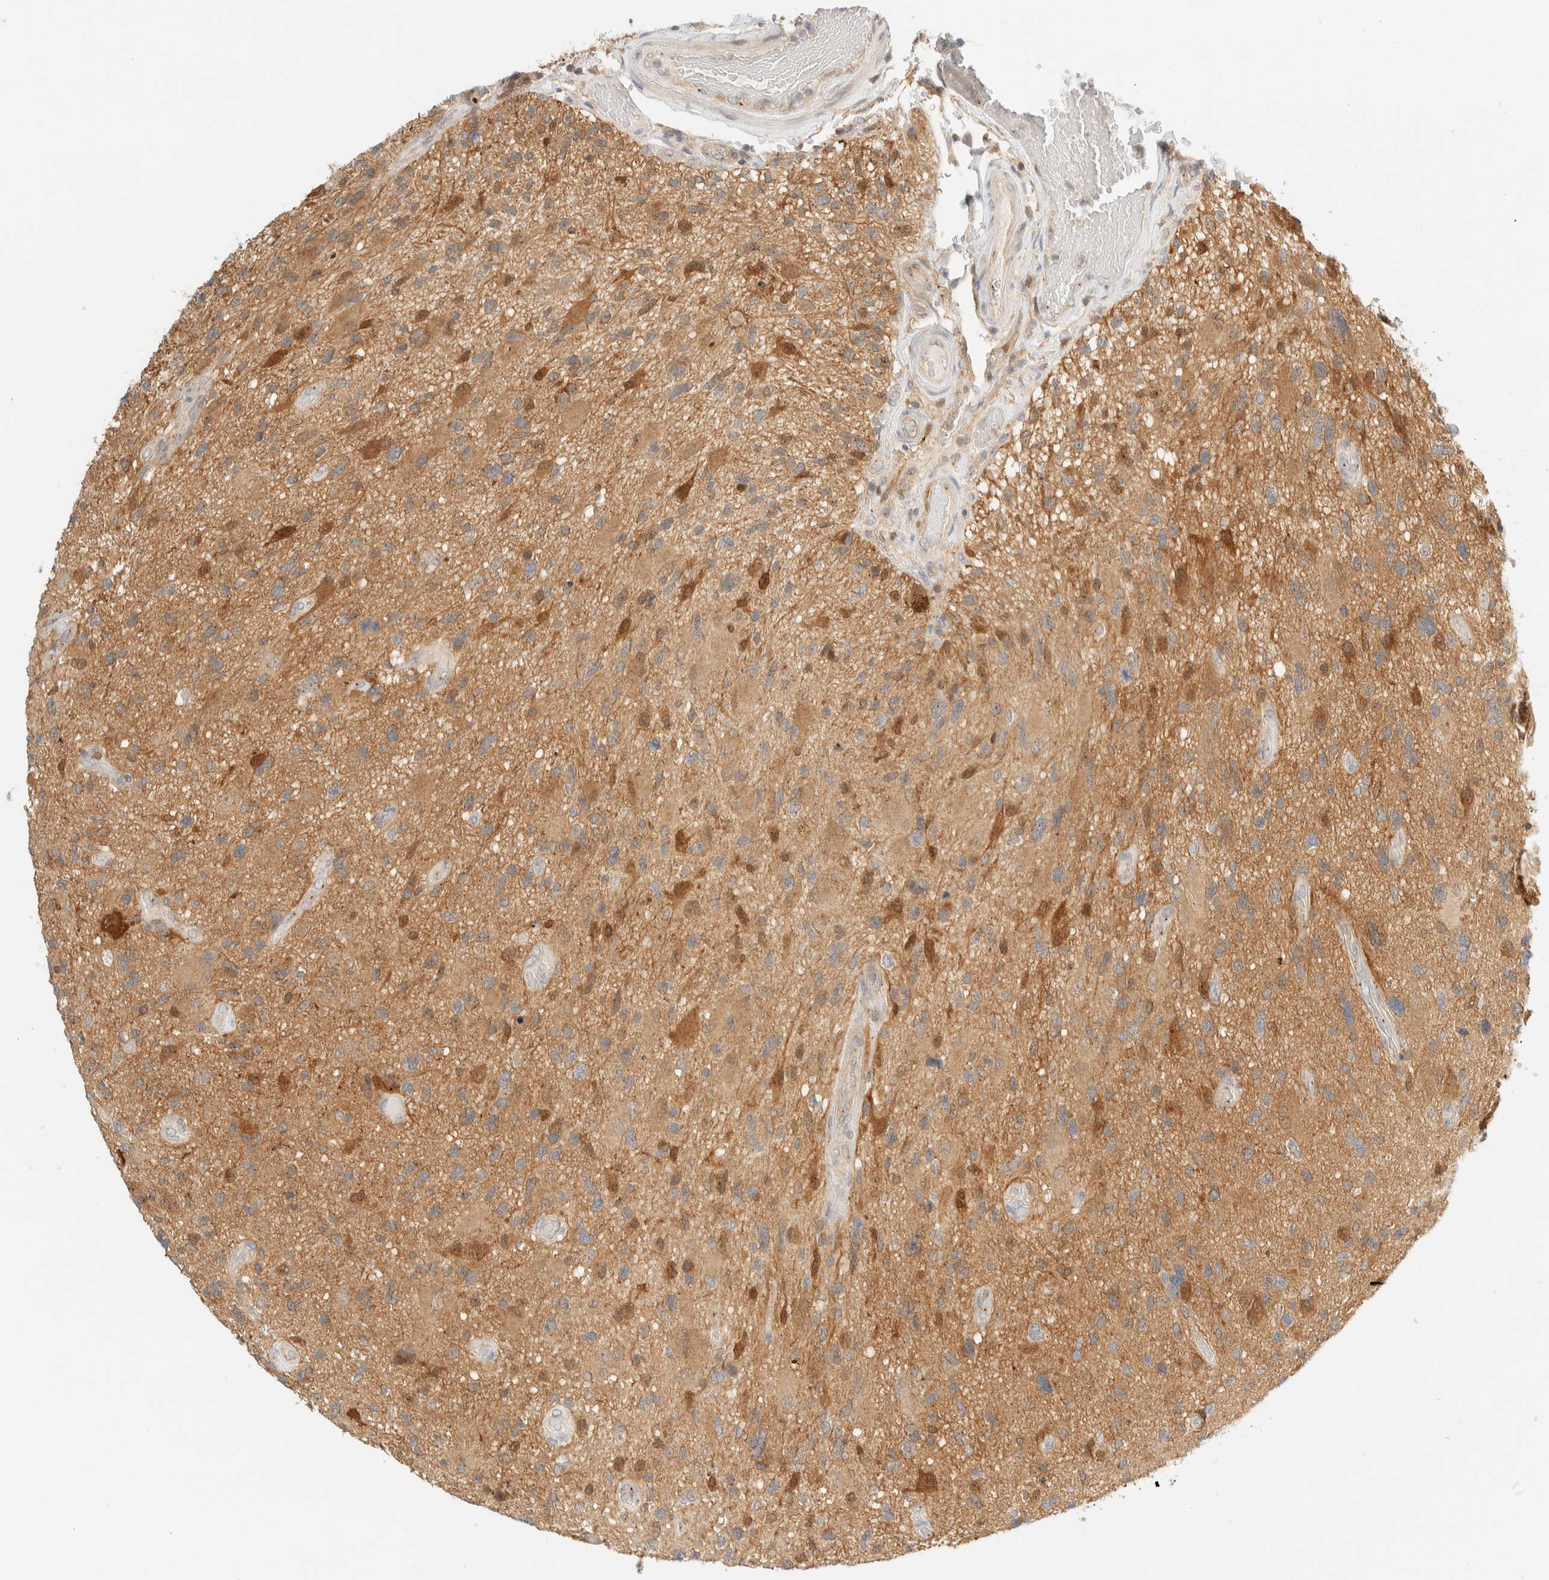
{"staining": {"intensity": "moderate", "quantity": ">75%", "location": "cytoplasmic/membranous"}, "tissue": "glioma", "cell_type": "Tumor cells", "image_type": "cancer", "snomed": [{"axis": "morphology", "description": "Glioma, malignant, High grade"}, {"axis": "topography", "description": "Brain"}], "caption": "The photomicrograph exhibits immunohistochemical staining of malignant high-grade glioma. There is moderate cytoplasmic/membranous staining is identified in approximately >75% of tumor cells.", "gene": "PCYT2", "patient": {"sex": "male", "age": 33}}